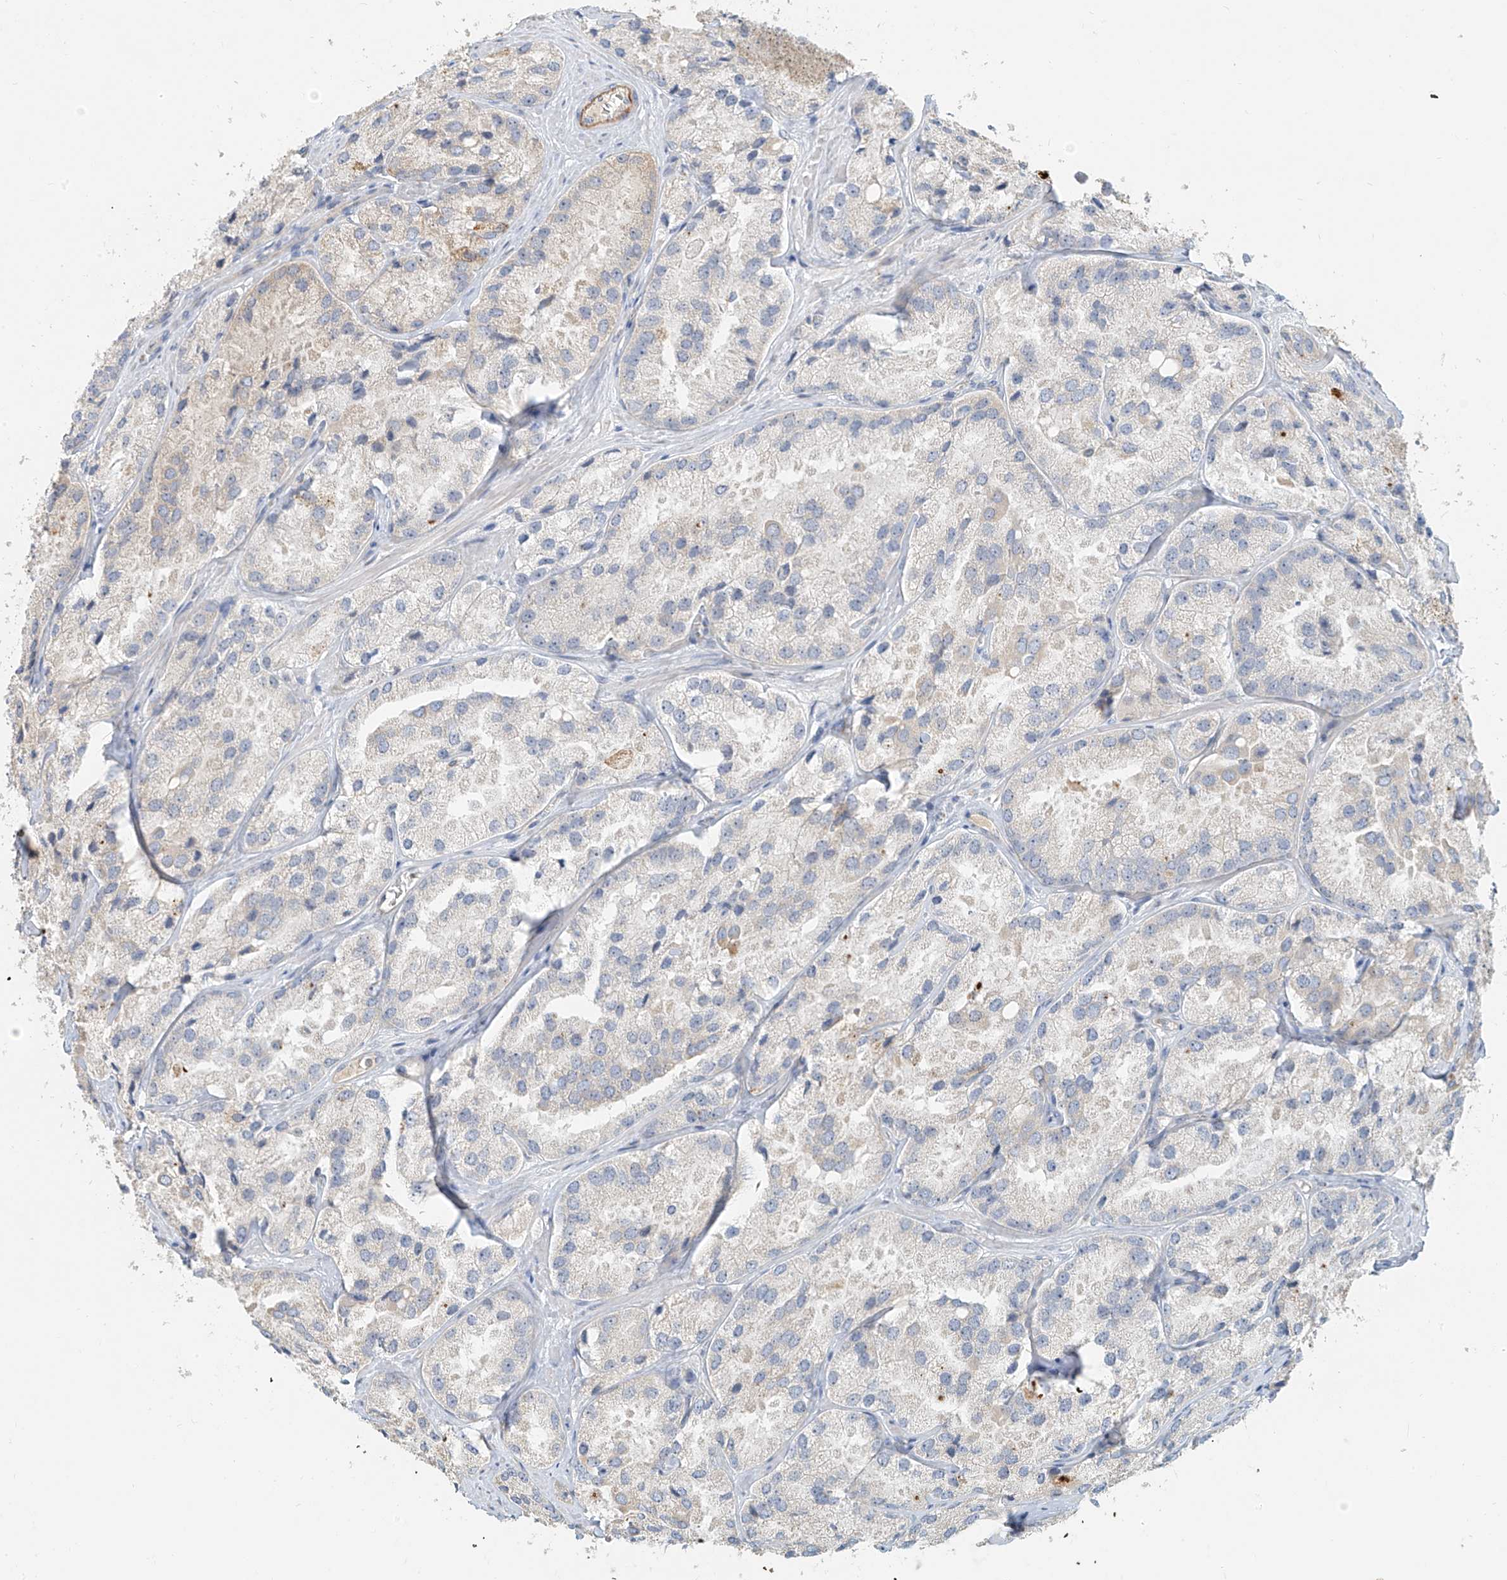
{"staining": {"intensity": "moderate", "quantity": "<25%", "location": "cytoplasmic/membranous"}, "tissue": "prostate cancer", "cell_type": "Tumor cells", "image_type": "cancer", "snomed": [{"axis": "morphology", "description": "Adenocarcinoma, High grade"}, {"axis": "topography", "description": "Prostate"}], "caption": "Brown immunohistochemical staining in high-grade adenocarcinoma (prostate) demonstrates moderate cytoplasmic/membranous positivity in about <25% of tumor cells. The staining was performed using DAB (3,3'-diaminobenzidine), with brown indicating positive protein expression. Nuclei are stained blue with hematoxylin.", "gene": "C2orf42", "patient": {"sex": "male", "age": 66}}